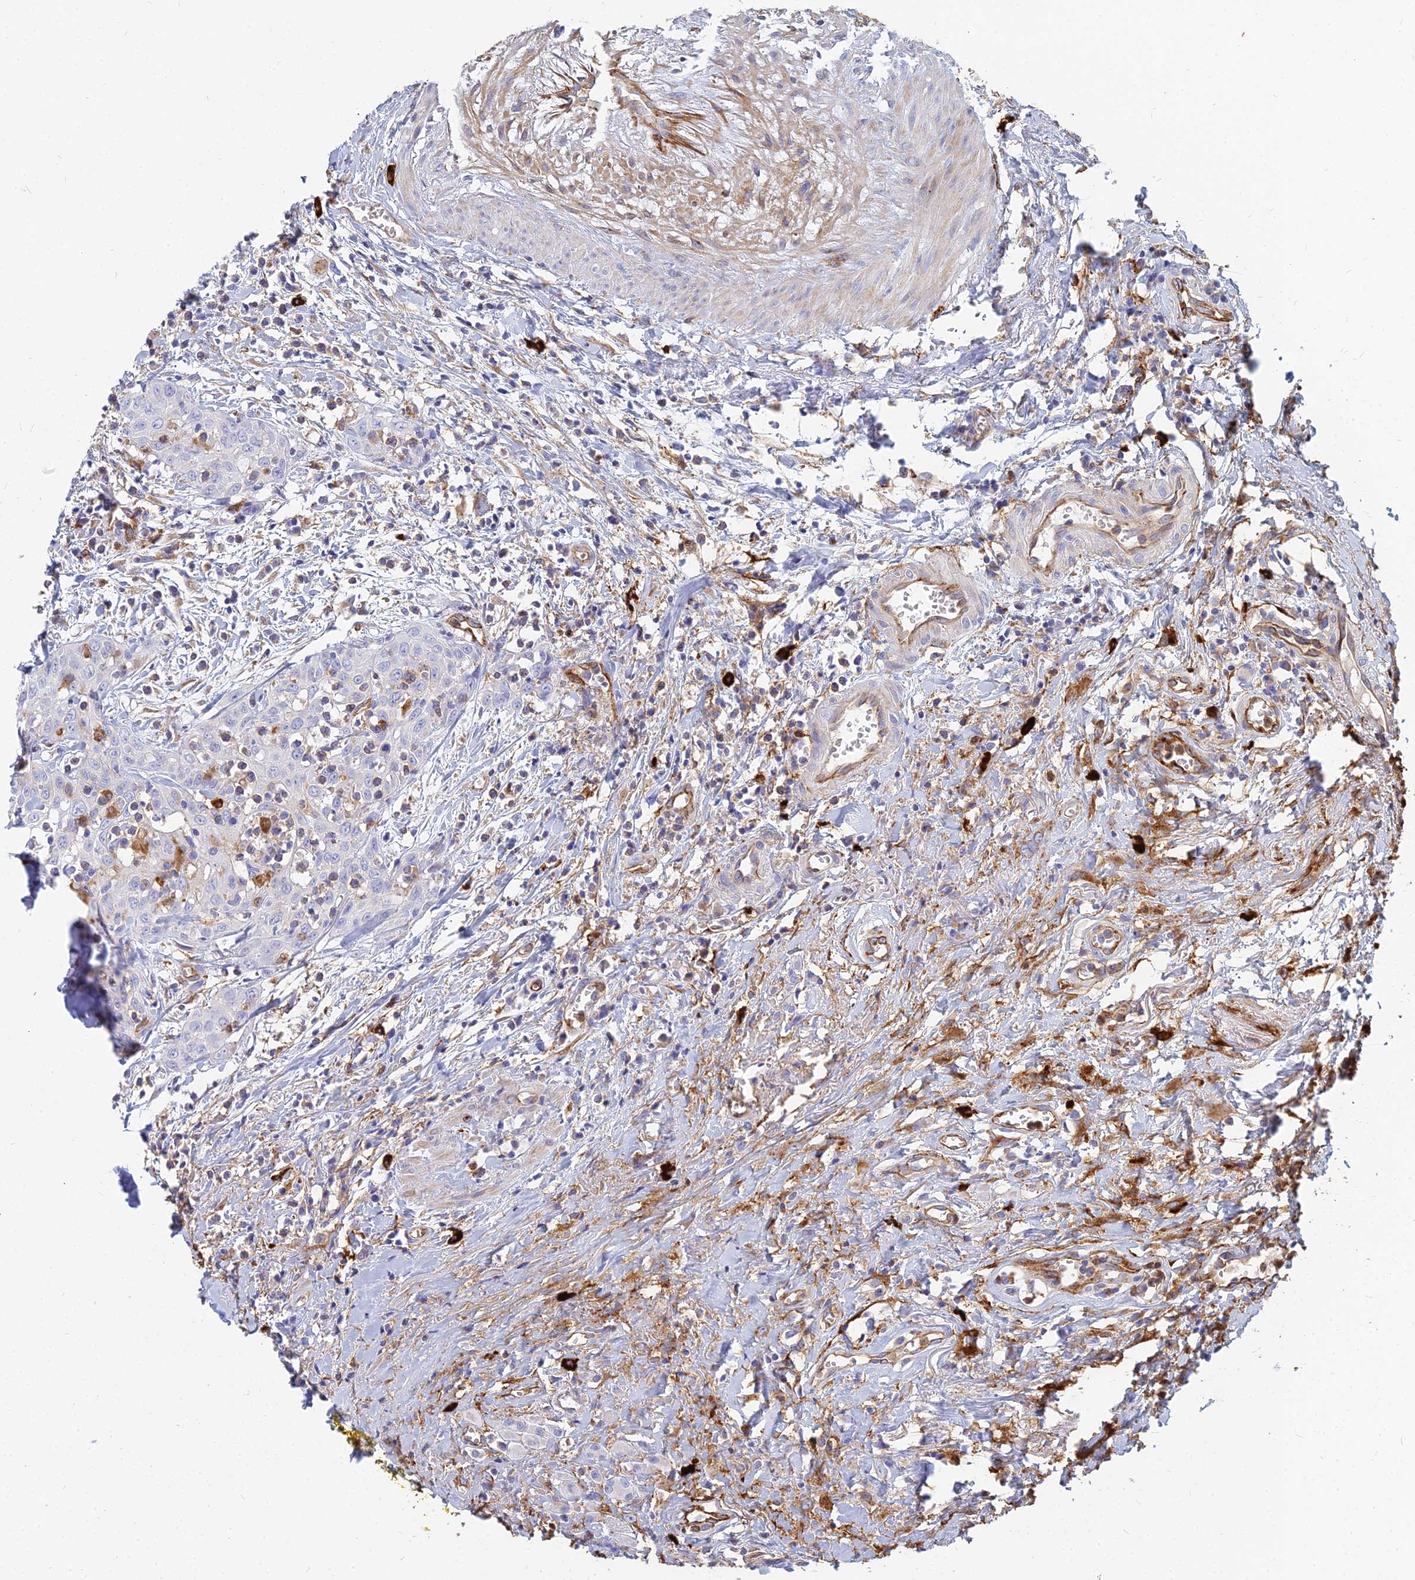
{"staining": {"intensity": "negative", "quantity": "none", "location": "none"}, "tissue": "head and neck cancer", "cell_type": "Tumor cells", "image_type": "cancer", "snomed": [{"axis": "morphology", "description": "Squamous cell carcinoma, NOS"}, {"axis": "topography", "description": "Head-Neck"}], "caption": "An immunohistochemistry (IHC) micrograph of squamous cell carcinoma (head and neck) is shown. There is no staining in tumor cells of squamous cell carcinoma (head and neck). Brightfield microscopy of immunohistochemistry (IHC) stained with DAB (brown) and hematoxylin (blue), captured at high magnification.", "gene": "VAT1", "patient": {"sex": "female", "age": 70}}